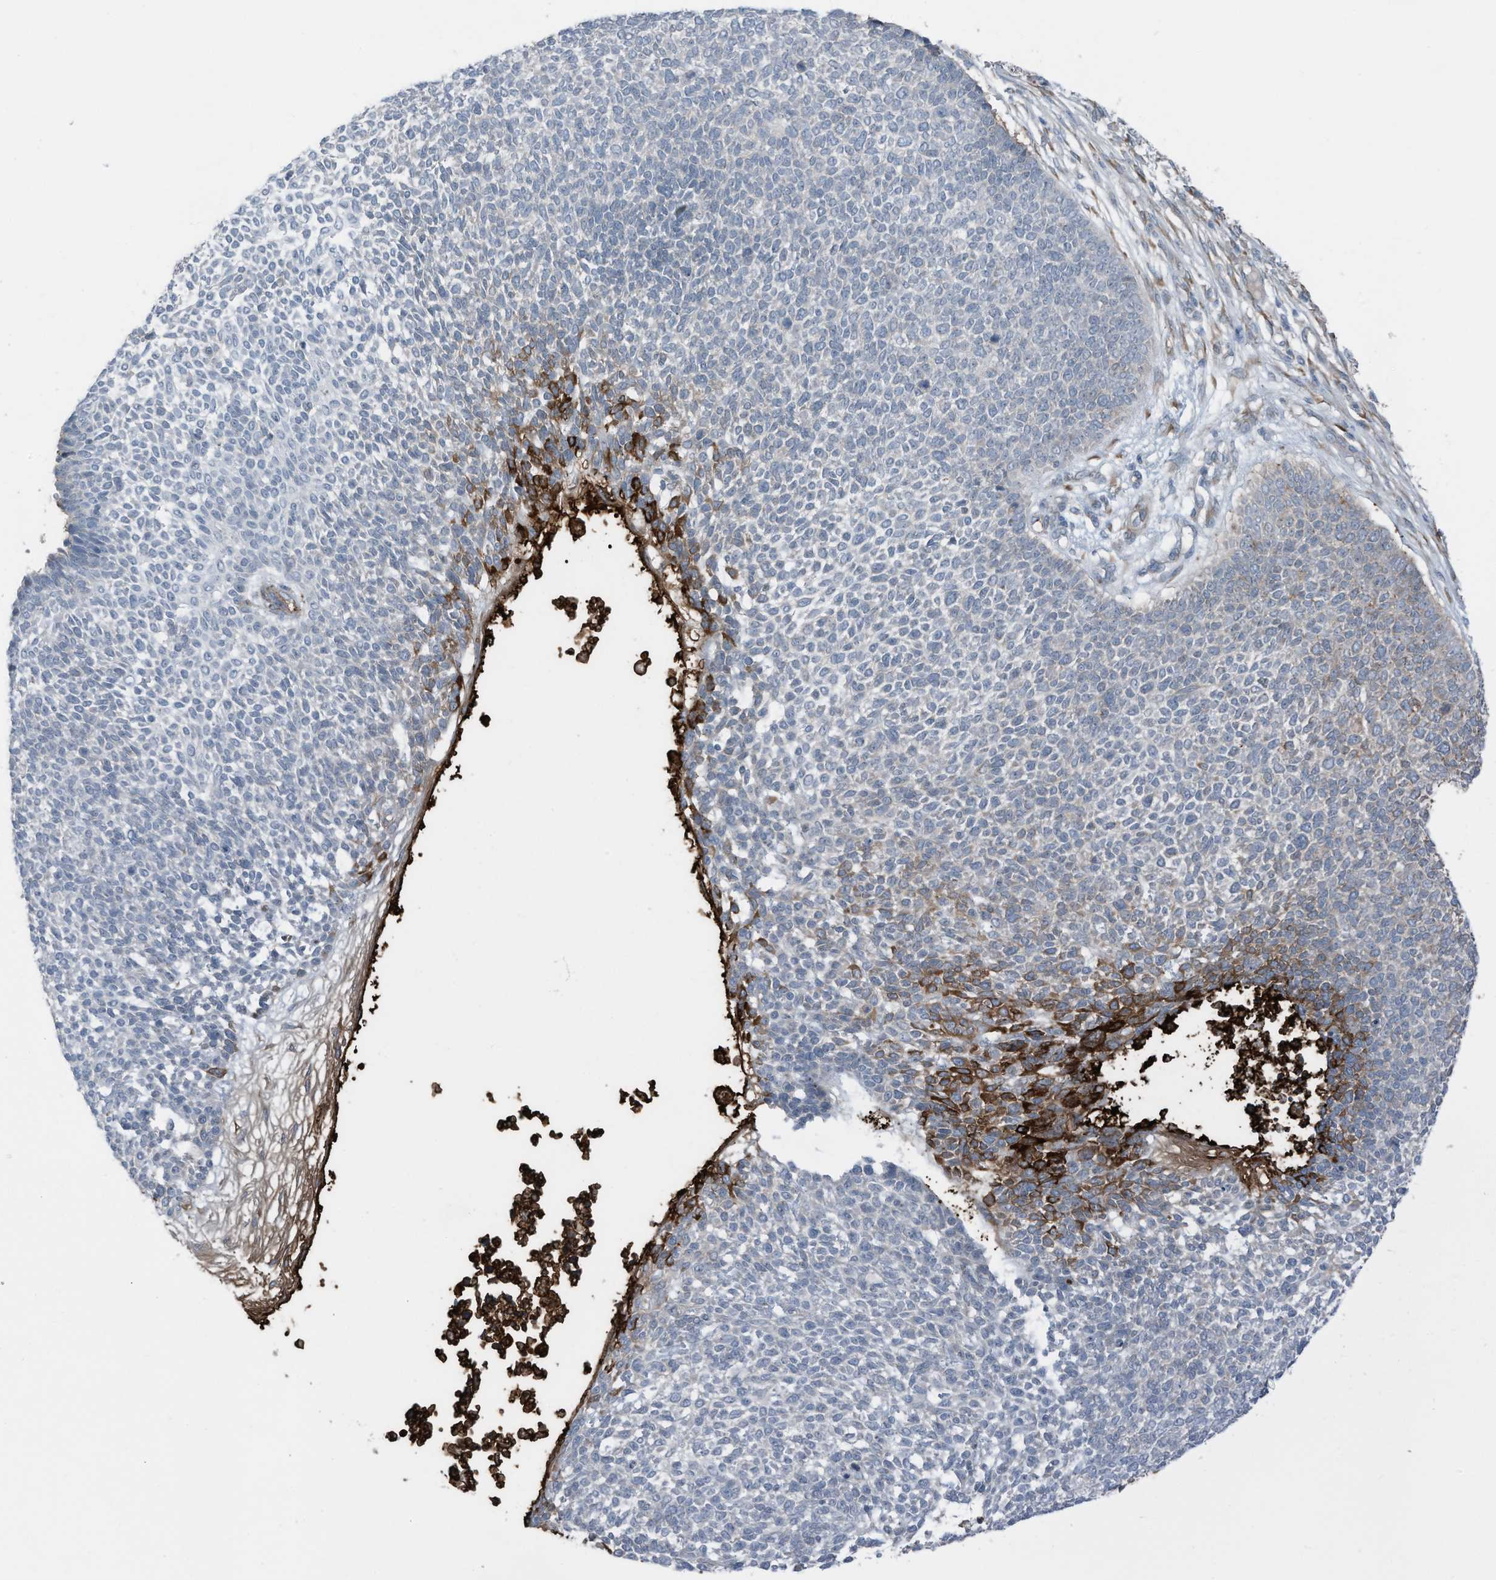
{"staining": {"intensity": "moderate", "quantity": "<25%", "location": "cytoplasmic/membranous"}, "tissue": "skin cancer", "cell_type": "Tumor cells", "image_type": "cancer", "snomed": [{"axis": "morphology", "description": "Basal cell carcinoma"}, {"axis": "topography", "description": "Skin"}], "caption": "A low amount of moderate cytoplasmic/membranous staining is identified in about <25% of tumor cells in basal cell carcinoma (skin) tissue. Using DAB (brown) and hematoxylin (blue) stains, captured at high magnification using brightfield microscopy.", "gene": "ARHGEF33", "patient": {"sex": "female", "age": 84}}